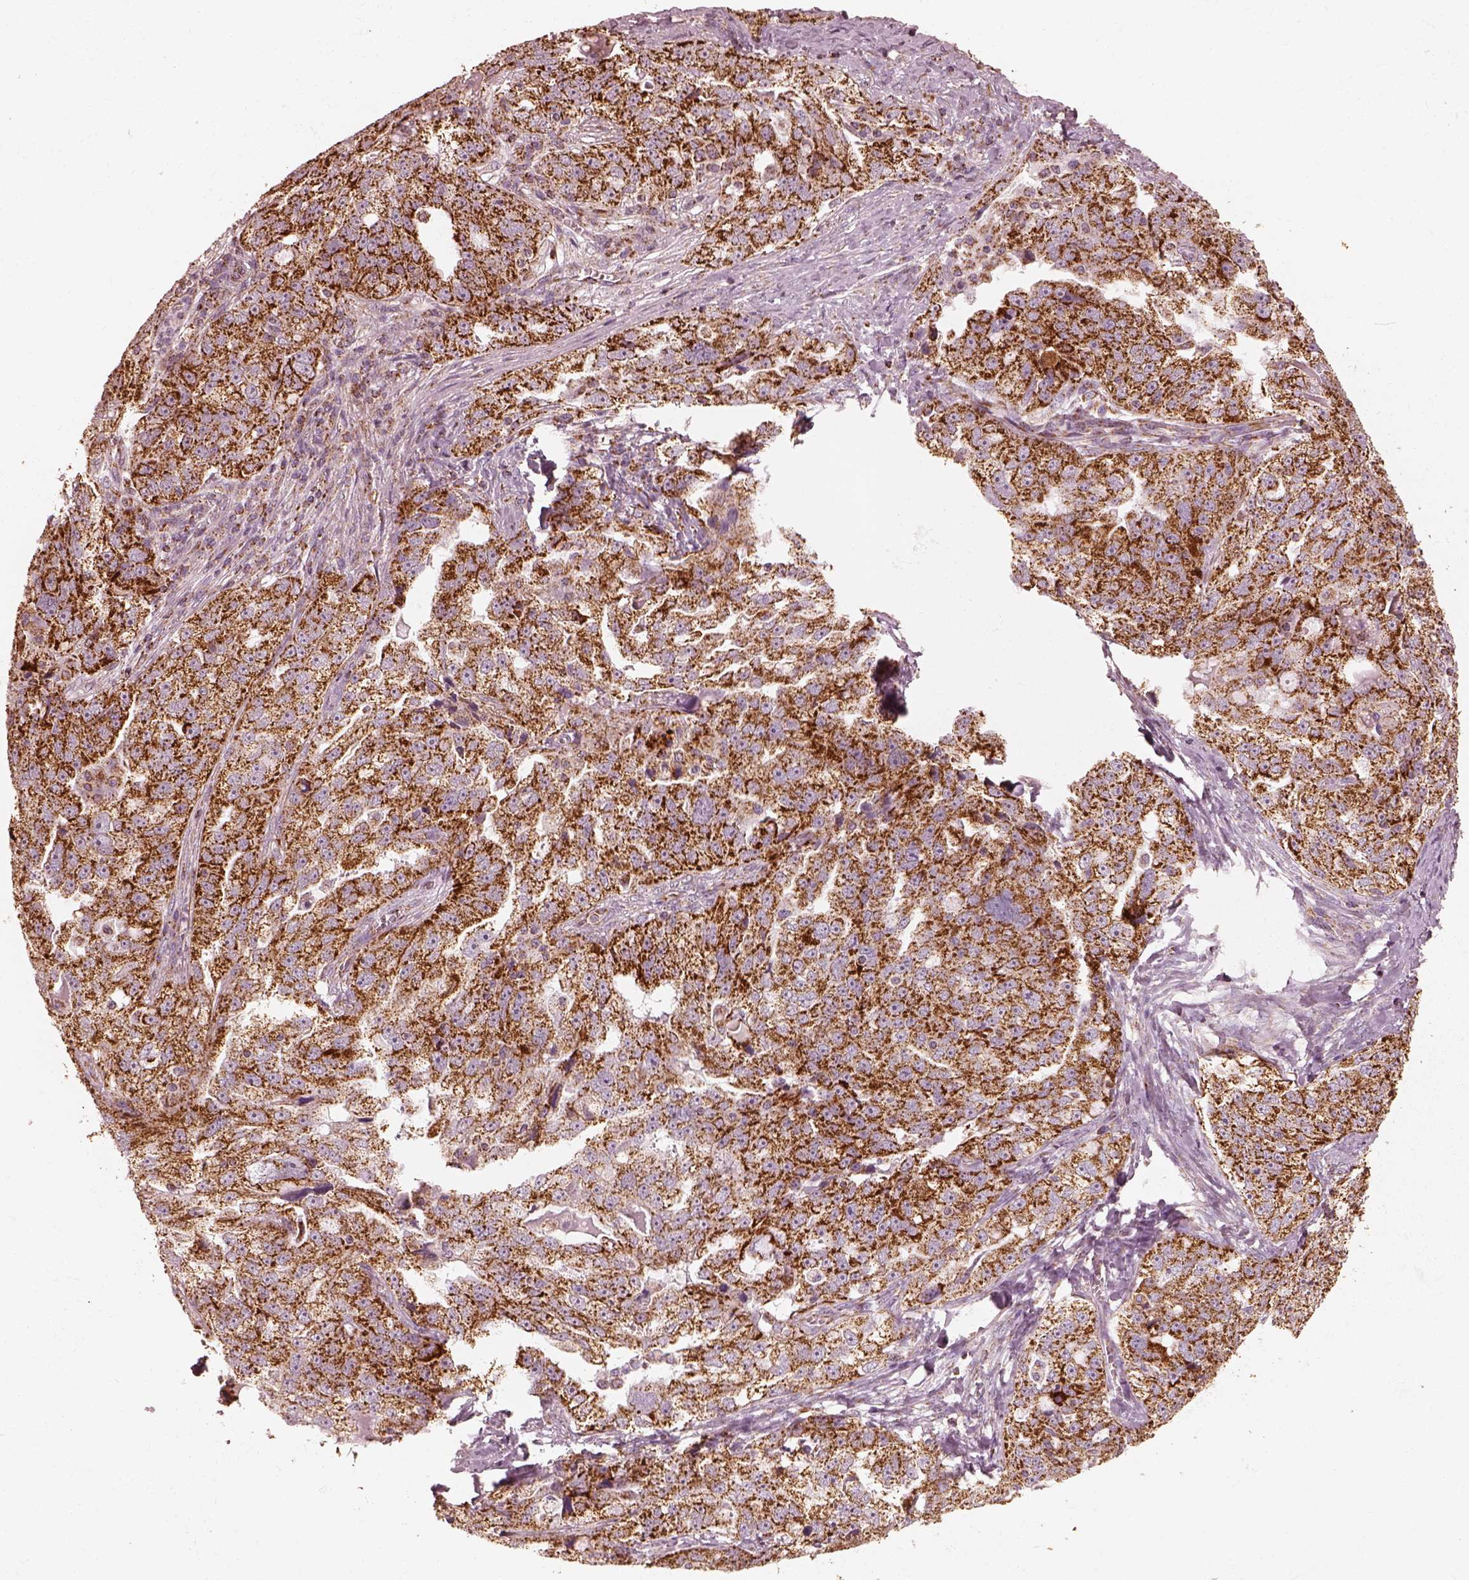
{"staining": {"intensity": "strong", "quantity": ">75%", "location": "cytoplasmic/membranous"}, "tissue": "ovarian cancer", "cell_type": "Tumor cells", "image_type": "cancer", "snomed": [{"axis": "morphology", "description": "Cystadenocarcinoma, serous, NOS"}, {"axis": "topography", "description": "Ovary"}], "caption": "A photomicrograph of ovarian serous cystadenocarcinoma stained for a protein exhibits strong cytoplasmic/membranous brown staining in tumor cells.", "gene": "ENTPD6", "patient": {"sex": "female", "age": 51}}